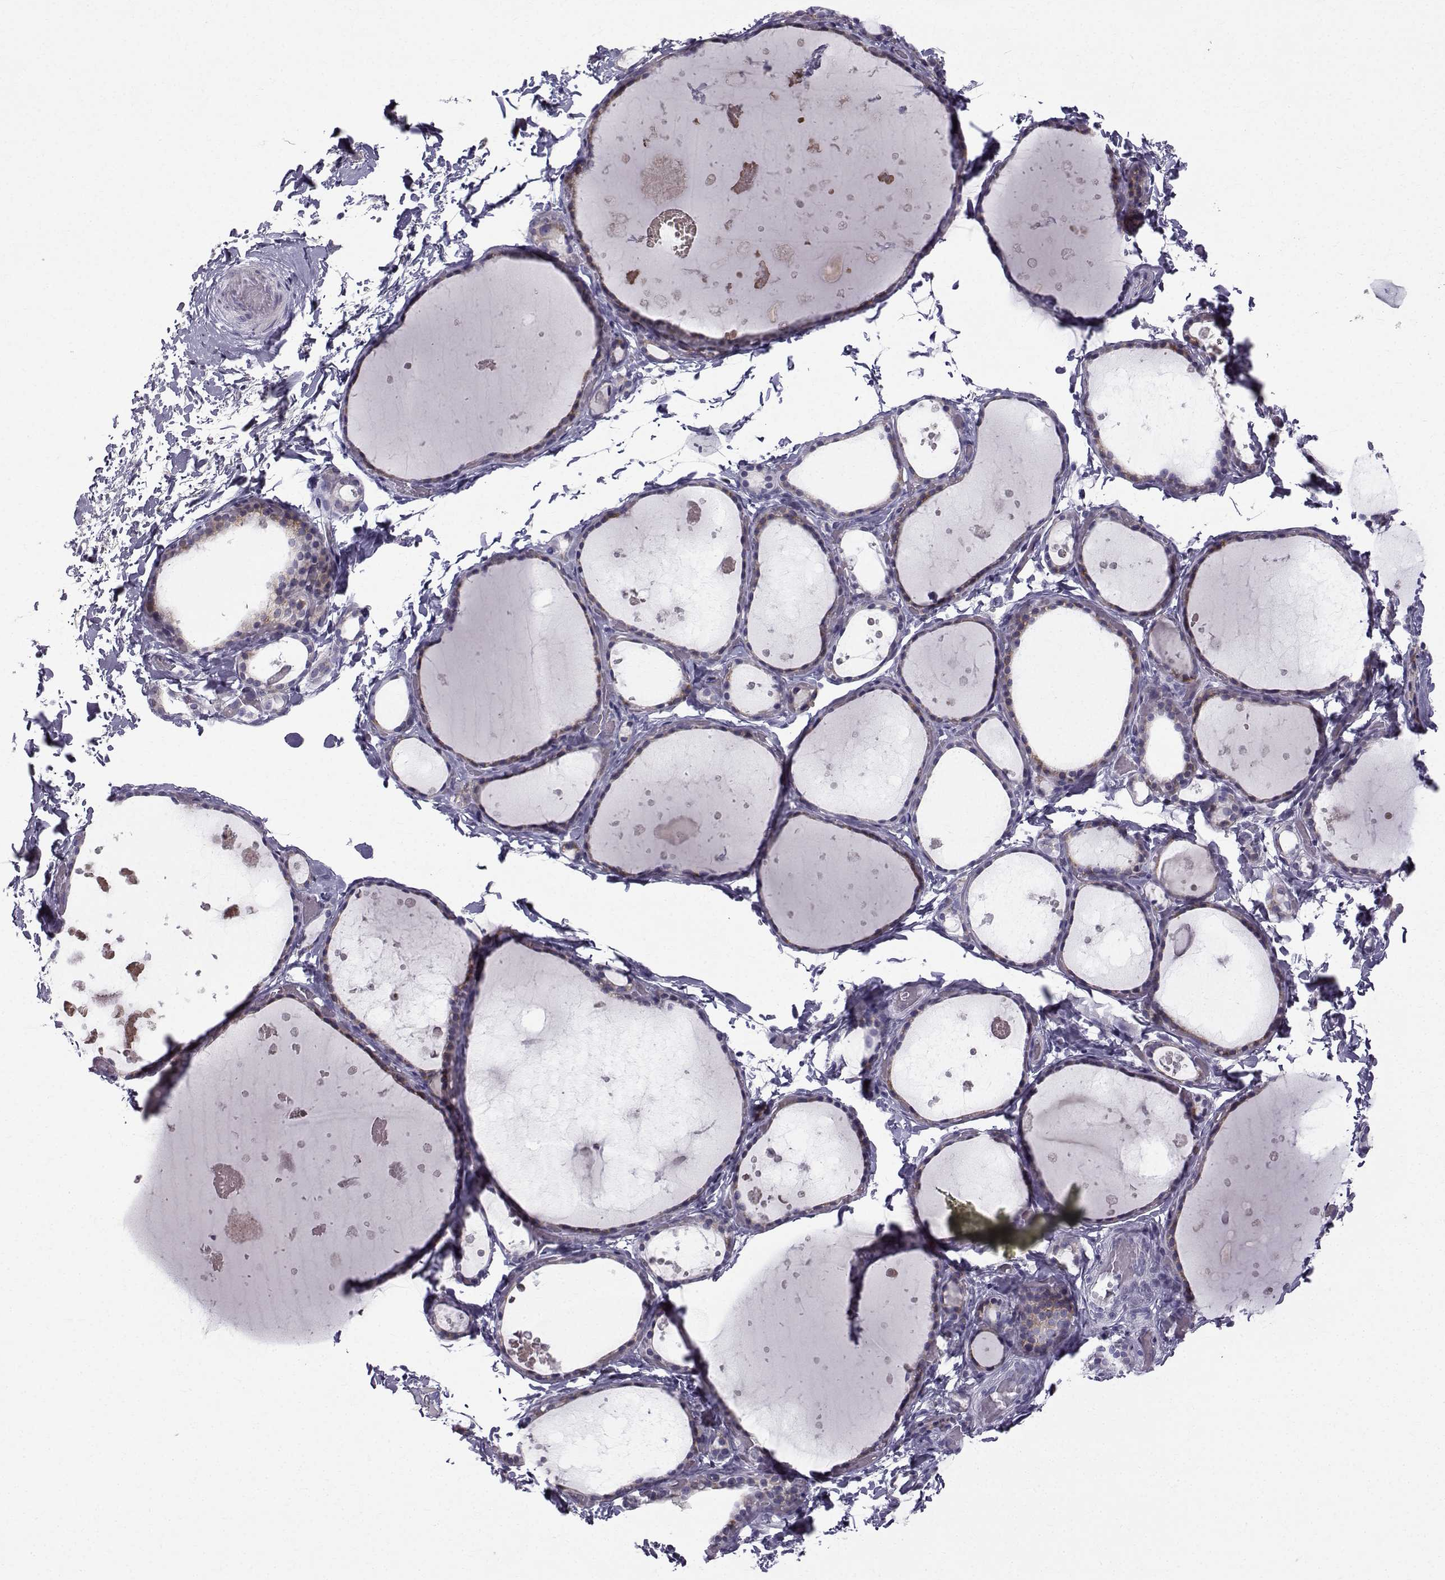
{"staining": {"intensity": "moderate", "quantity": ">75%", "location": "cytoplasmic/membranous"}, "tissue": "thyroid gland", "cell_type": "Glandular cells", "image_type": "normal", "snomed": [{"axis": "morphology", "description": "Normal tissue, NOS"}, {"axis": "topography", "description": "Thyroid gland"}], "caption": "A histopathology image of human thyroid gland stained for a protein shows moderate cytoplasmic/membranous brown staining in glandular cells. Nuclei are stained in blue.", "gene": "ROPN1B", "patient": {"sex": "female", "age": 56}}